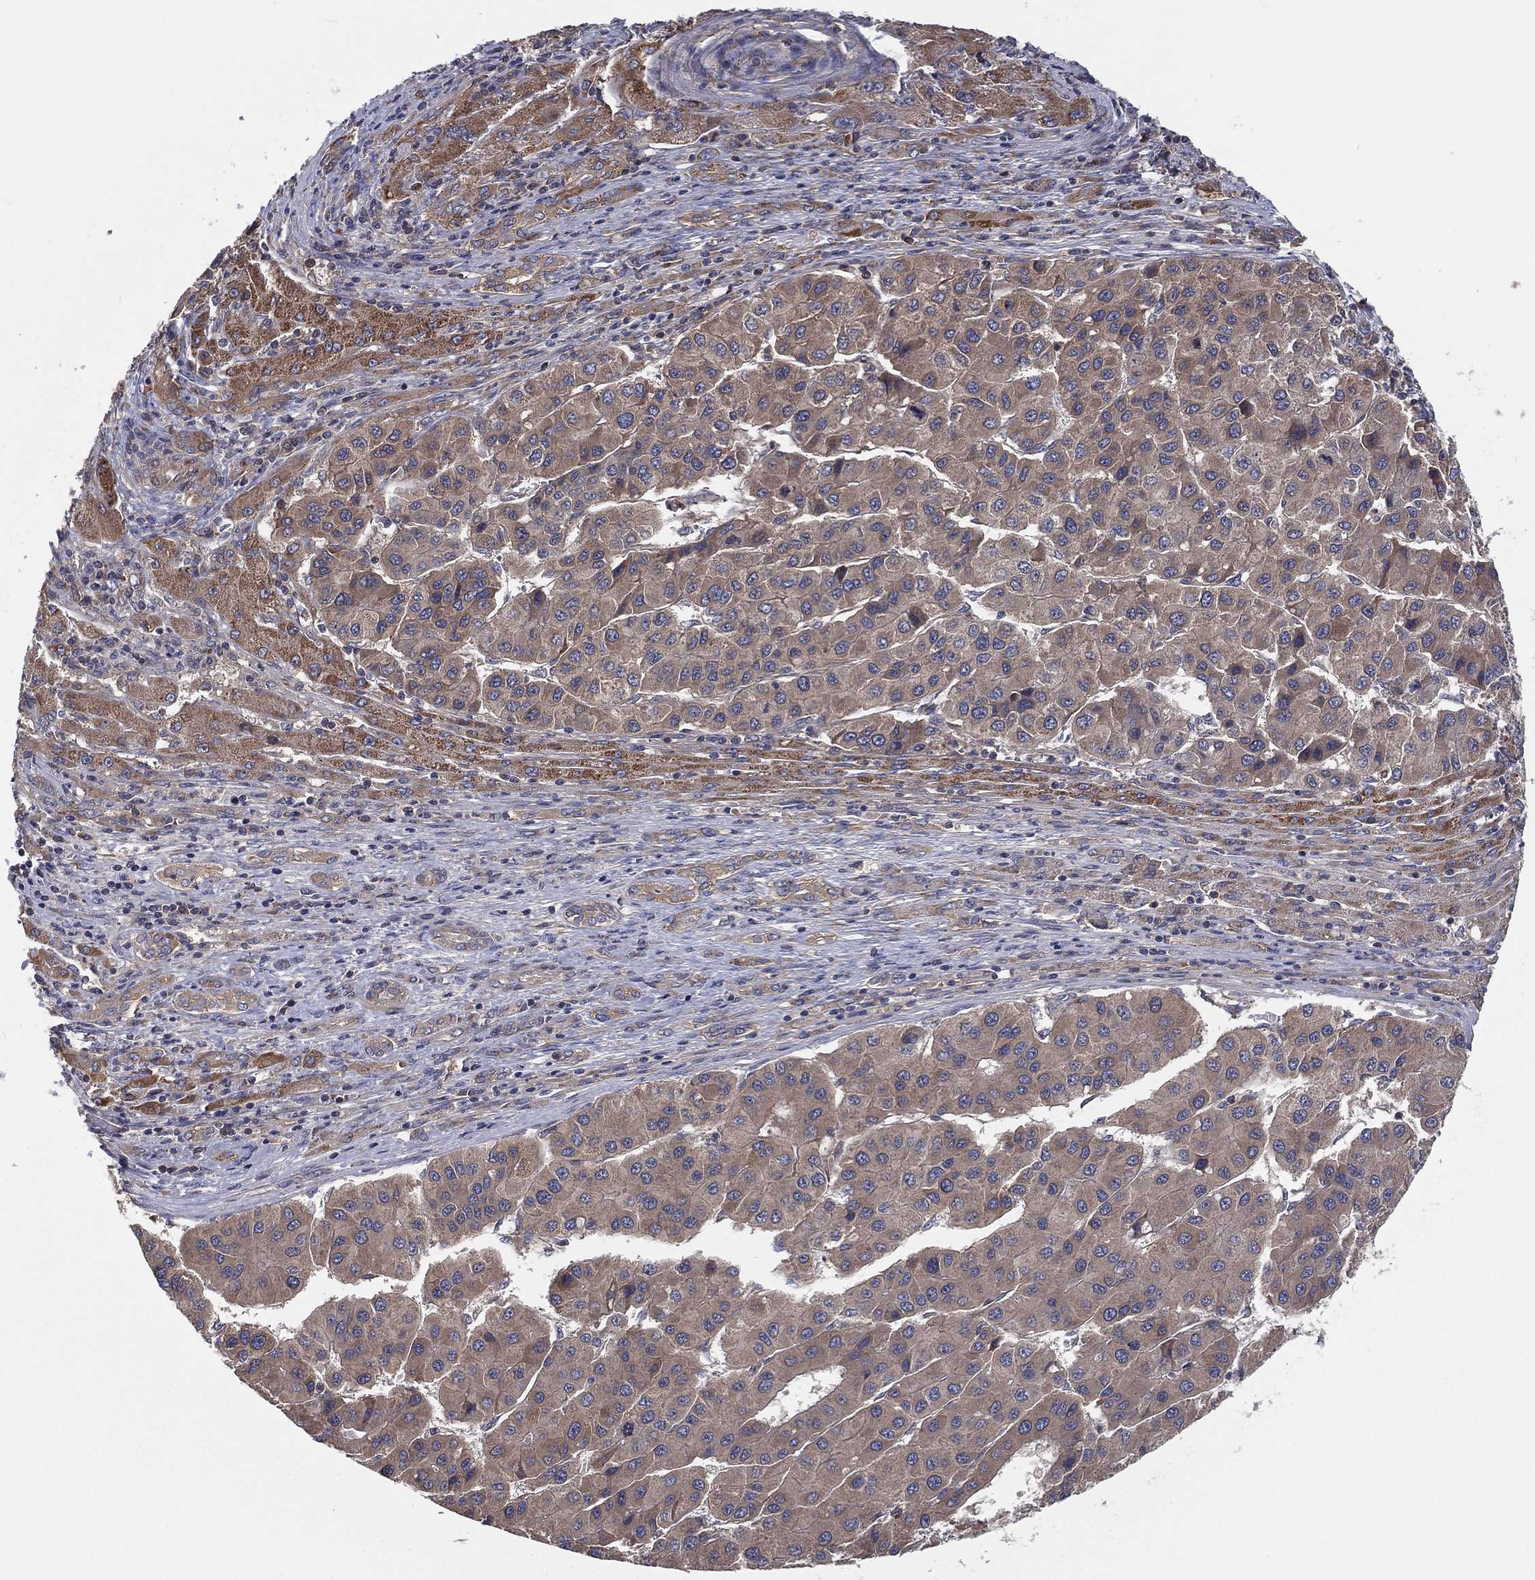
{"staining": {"intensity": "moderate", "quantity": "25%-75%", "location": "cytoplasmic/membranous"}, "tissue": "liver cancer", "cell_type": "Tumor cells", "image_type": "cancer", "snomed": [{"axis": "morphology", "description": "Carcinoma, Hepatocellular, NOS"}, {"axis": "topography", "description": "Liver"}], "caption": "About 25%-75% of tumor cells in hepatocellular carcinoma (liver) exhibit moderate cytoplasmic/membranous protein positivity as visualized by brown immunohistochemical staining.", "gene": "EIF2B5", "patient": {"sex": "male", "age": 73}}